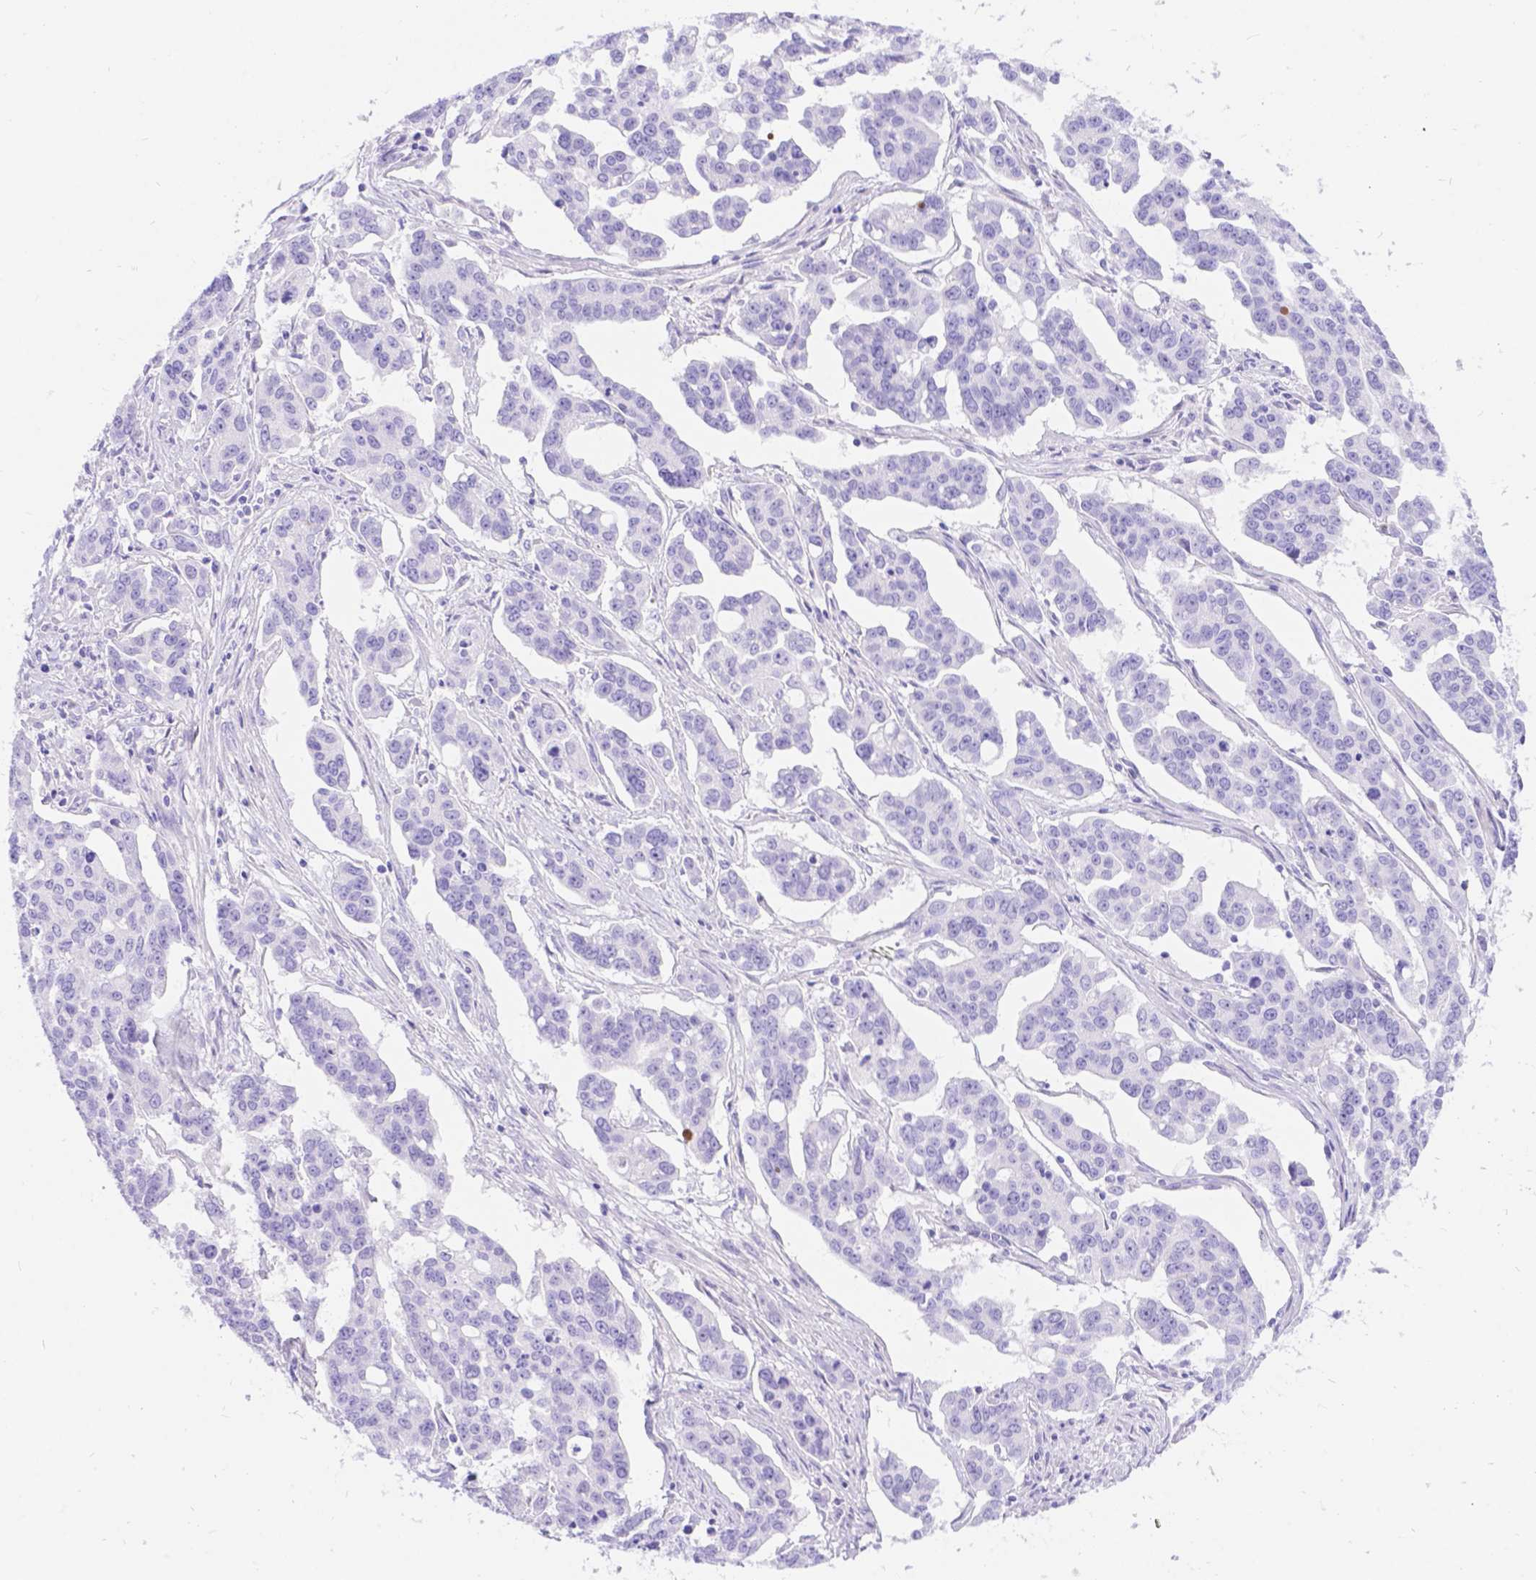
{"staining": {"intensity": "negative", "quantity": "none", "location": "none"}, "tissue": "ovarian cancer", "cell_type": "Tumor cells", "image_type": "cancer", "snomed": [{"axis": "morphology", "description": "Carcinoma, endometroid"}, {"axis": "topography", "description": "Ovary"}], "caption": "Tumor cells show no significant protein positivity in endometroid carcinoma (ovarian).", "gene": "KLHL10", "patient": {"sex": "female", "age": 78}}